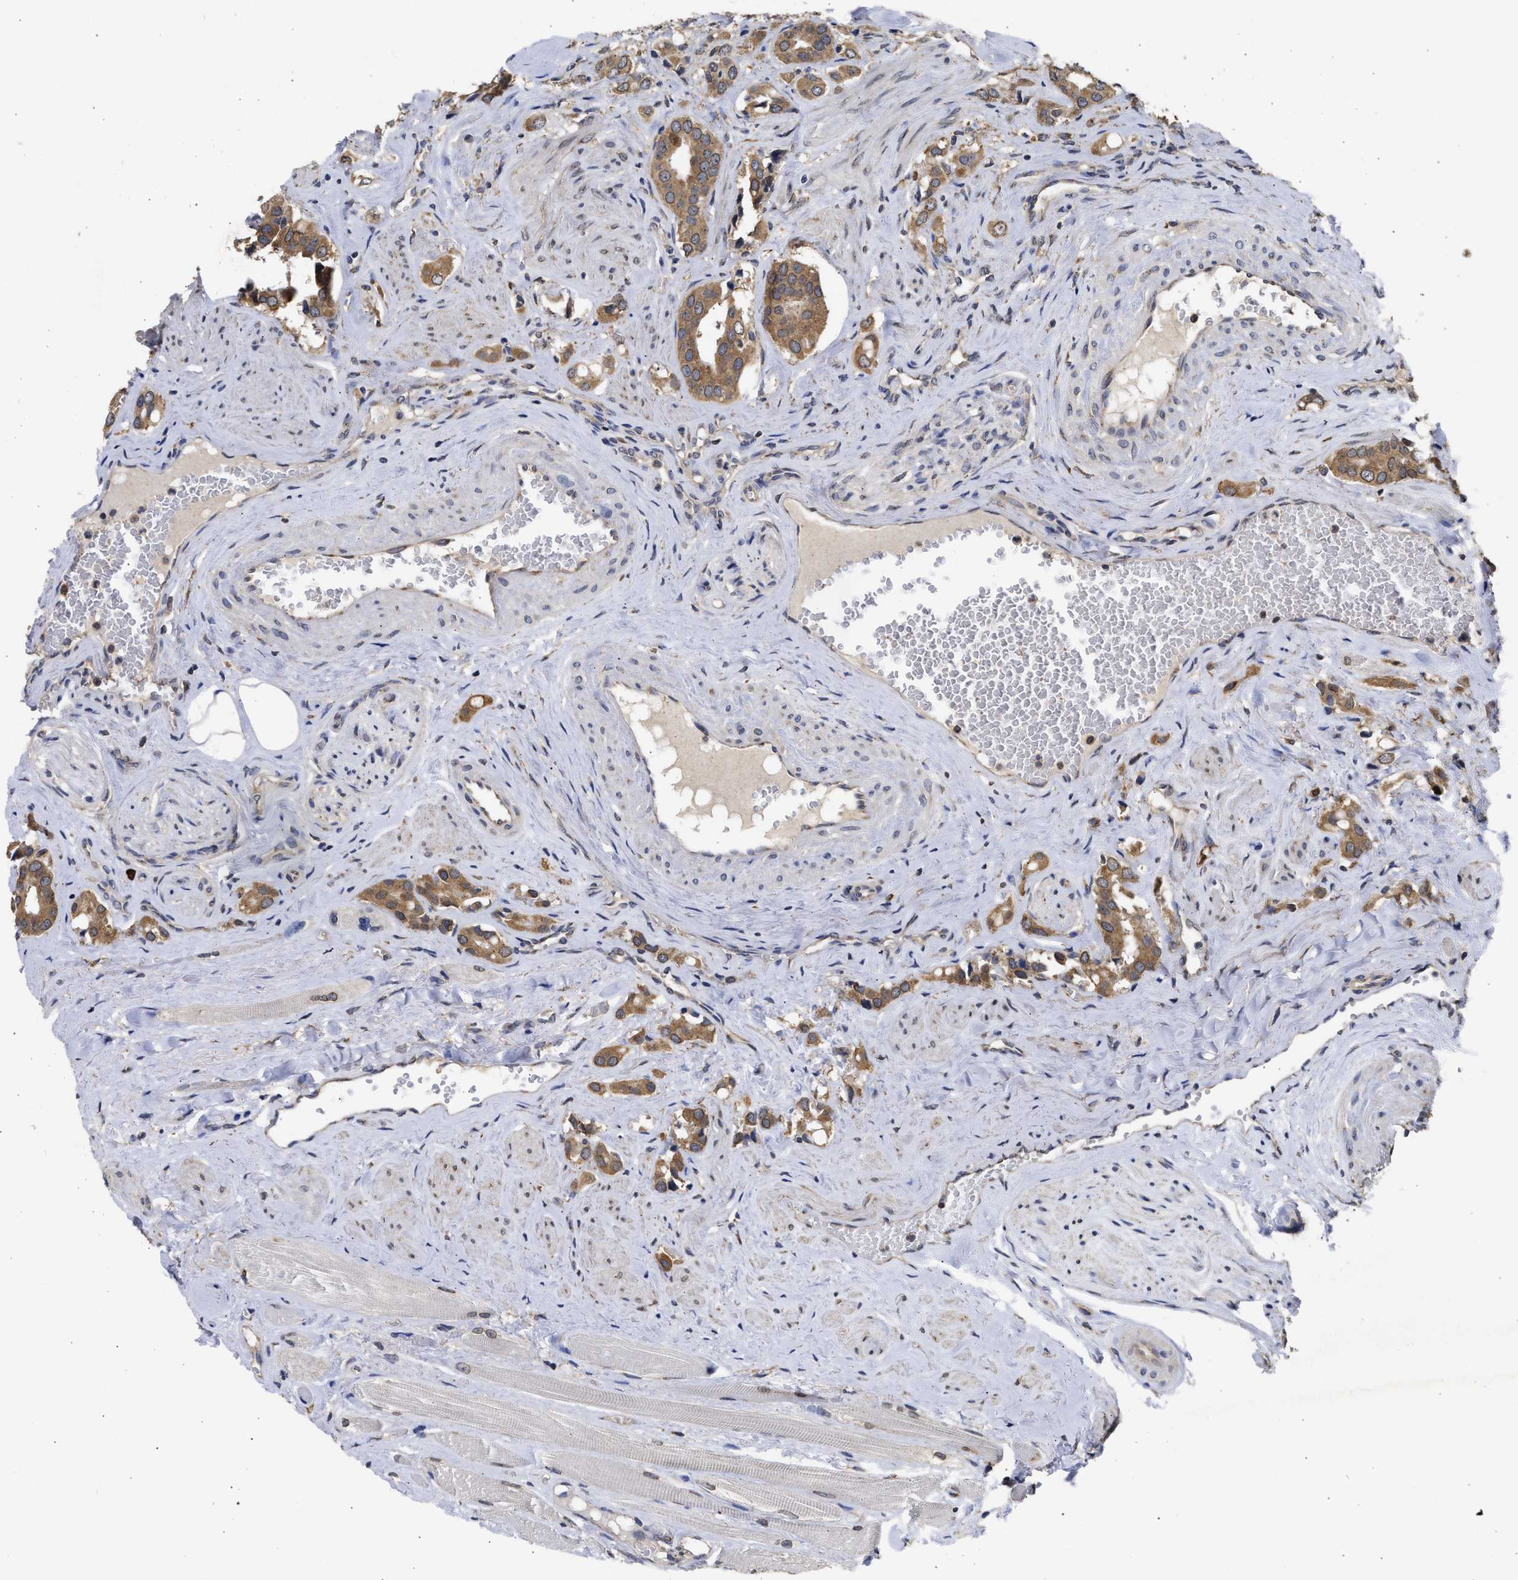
{"staining": {"intensity": "moderate", "quantity": ">75%", "location": "cytoplasmic/membranous,nuclear"}, "tissue": "prostate cancer", "cell_type": "Tumor cells", "image_type": "cancer", "snomed": [{"axis": "morphology", "description": "Adenocarcinoma, High grade"}, {"axis": "topography", "description": "Prostate"}], "caption": "Prostate cancer (high-grade adenocarcinoma) stained with a protein marker reveals moderate staining in tumor cells.", "gene": "DNAJC1", "patient": {"sex": "male", "age": 52}}